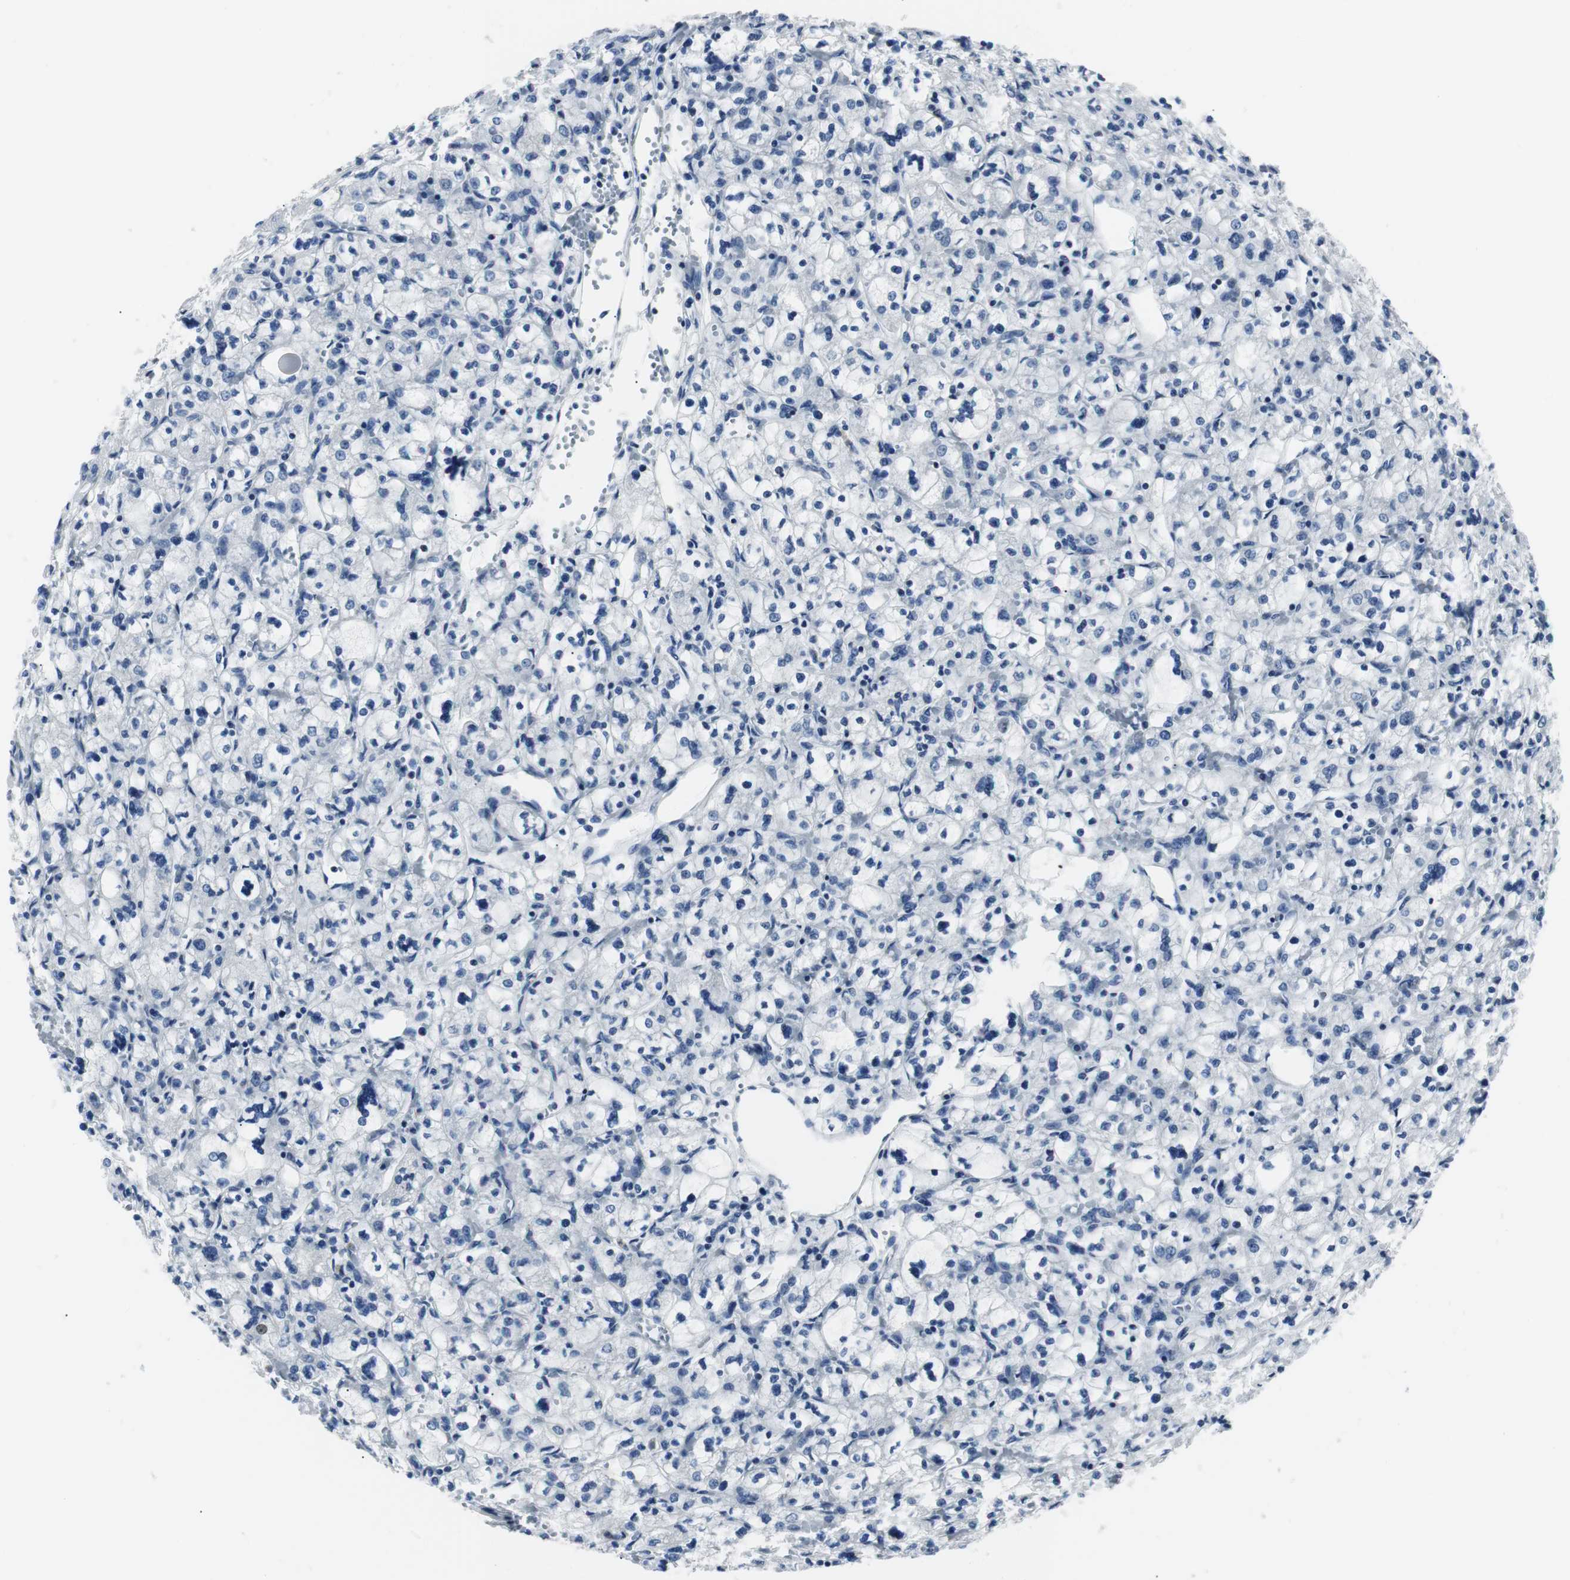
{"staining": {"intensity": "negative", "quantity": "none", "location": "none"}, "tissue": "renal cancer", "cell_type": "Tumor cells", "image_type": "cancer", "snomed": [{"axis": "morphology", "description": "Adenocarcinoma, NOS"}, {"axis": "topography", "description": "Kidney"}], "caption": "High magnification brightfield microscopy of adenocarcinoma (renal) stained with DAB (brown) and counterstained with hematoxylin (blue): tumor cells show no significant expression.", "gene": "MTA1", "patient": {"sex": "female", "age": 83}}